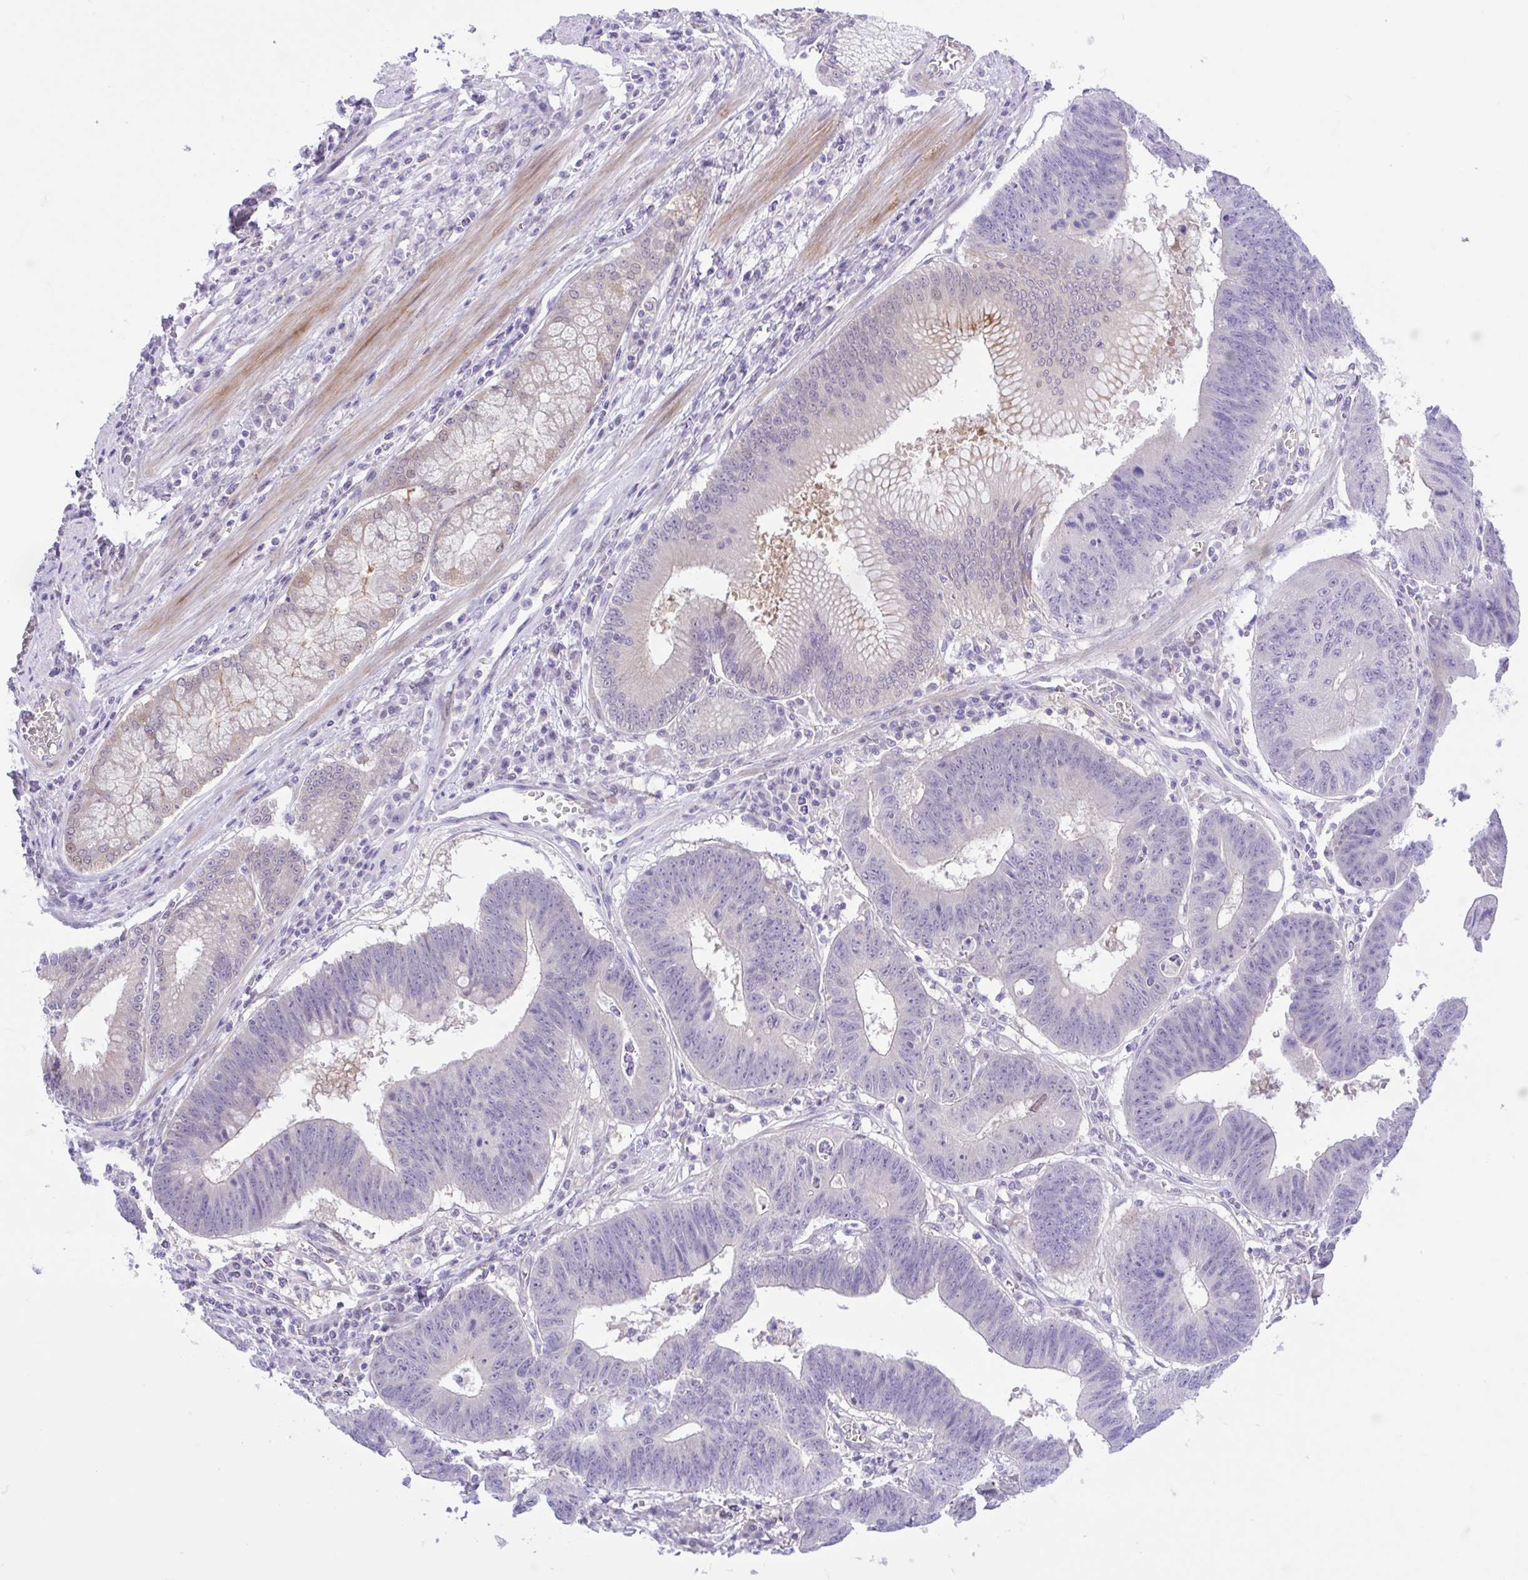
{"staining": {"intensity": "negative", "quantity": "none", "location": "none"}, "tissue": "stomach cancer", "cell_type": "Tumor cells", "image_type": "cancer", "snomed": [{"axis": "morphology", "description": "Adenocarcinoma, NOS"}, {"axis": "topography", "description": "Stomach"}], "caption": "DAB (3,3'-diaminobenzidine) immunohistochemical staining of stomach cancer reveals no significant positivity in tumor cells.", "gene": "ZNF101", "patient": {"sex": "male", "age": 59}}